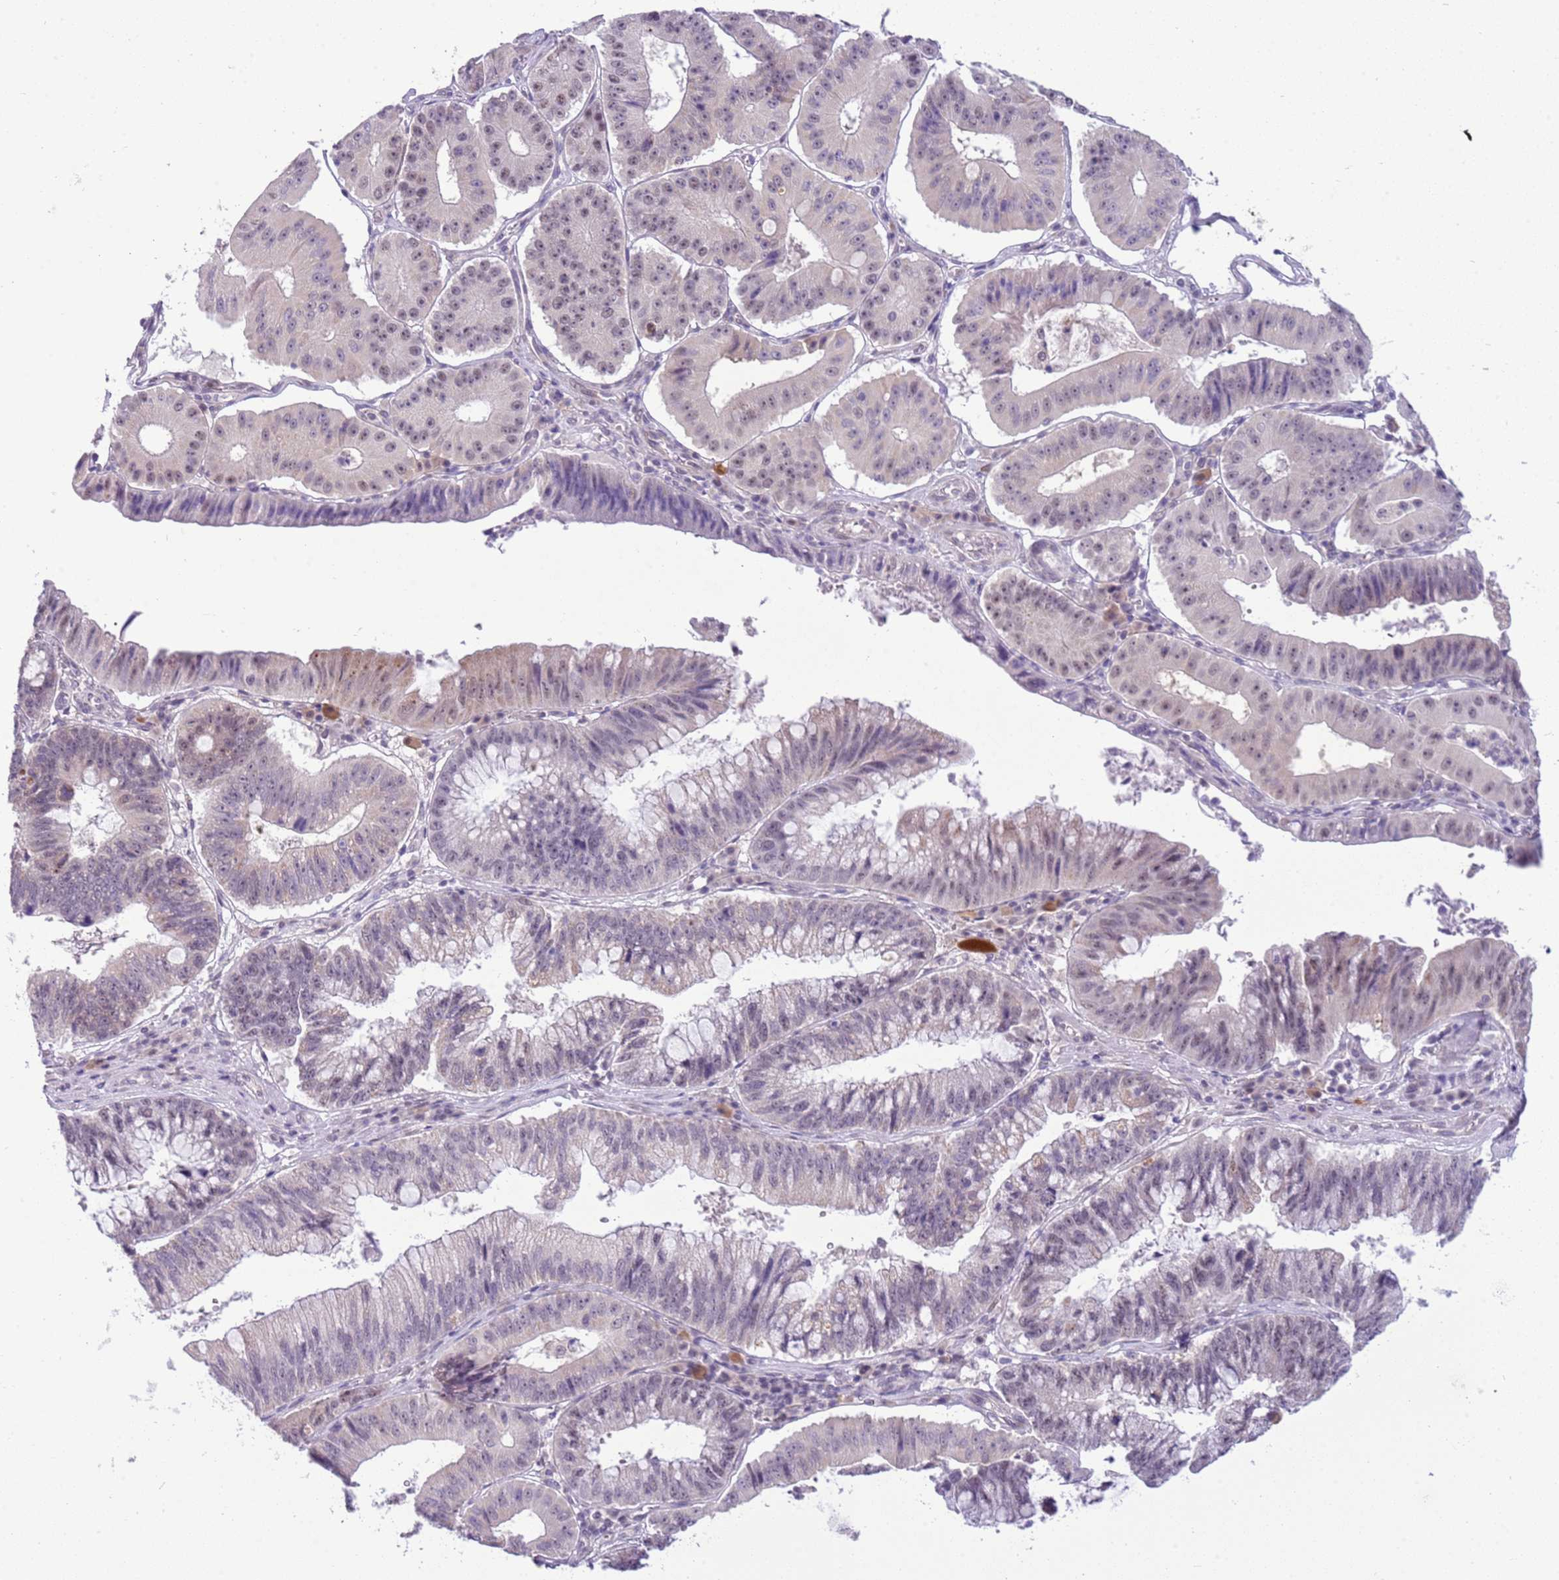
{"staining": {"intensity": "moderate", "quantity": "<25%", "location": "nuclear"}, "tissue": "stomach cancer", "cell_type": "Tumor cells", "image_type": "cancer", "snomed": [{"axis": "morphology", "description": "Adenocarcinoma, NOS"}, {"axis": "topography", "description": "Stomach"}], "caption": "Protein expression analysis of human stomach adenocarcinoma reveals moderate nuclear positivity in about <25% of tumor cells.", "gene": "FAM120C", "patient": {"sex": "male", "age": 59}}